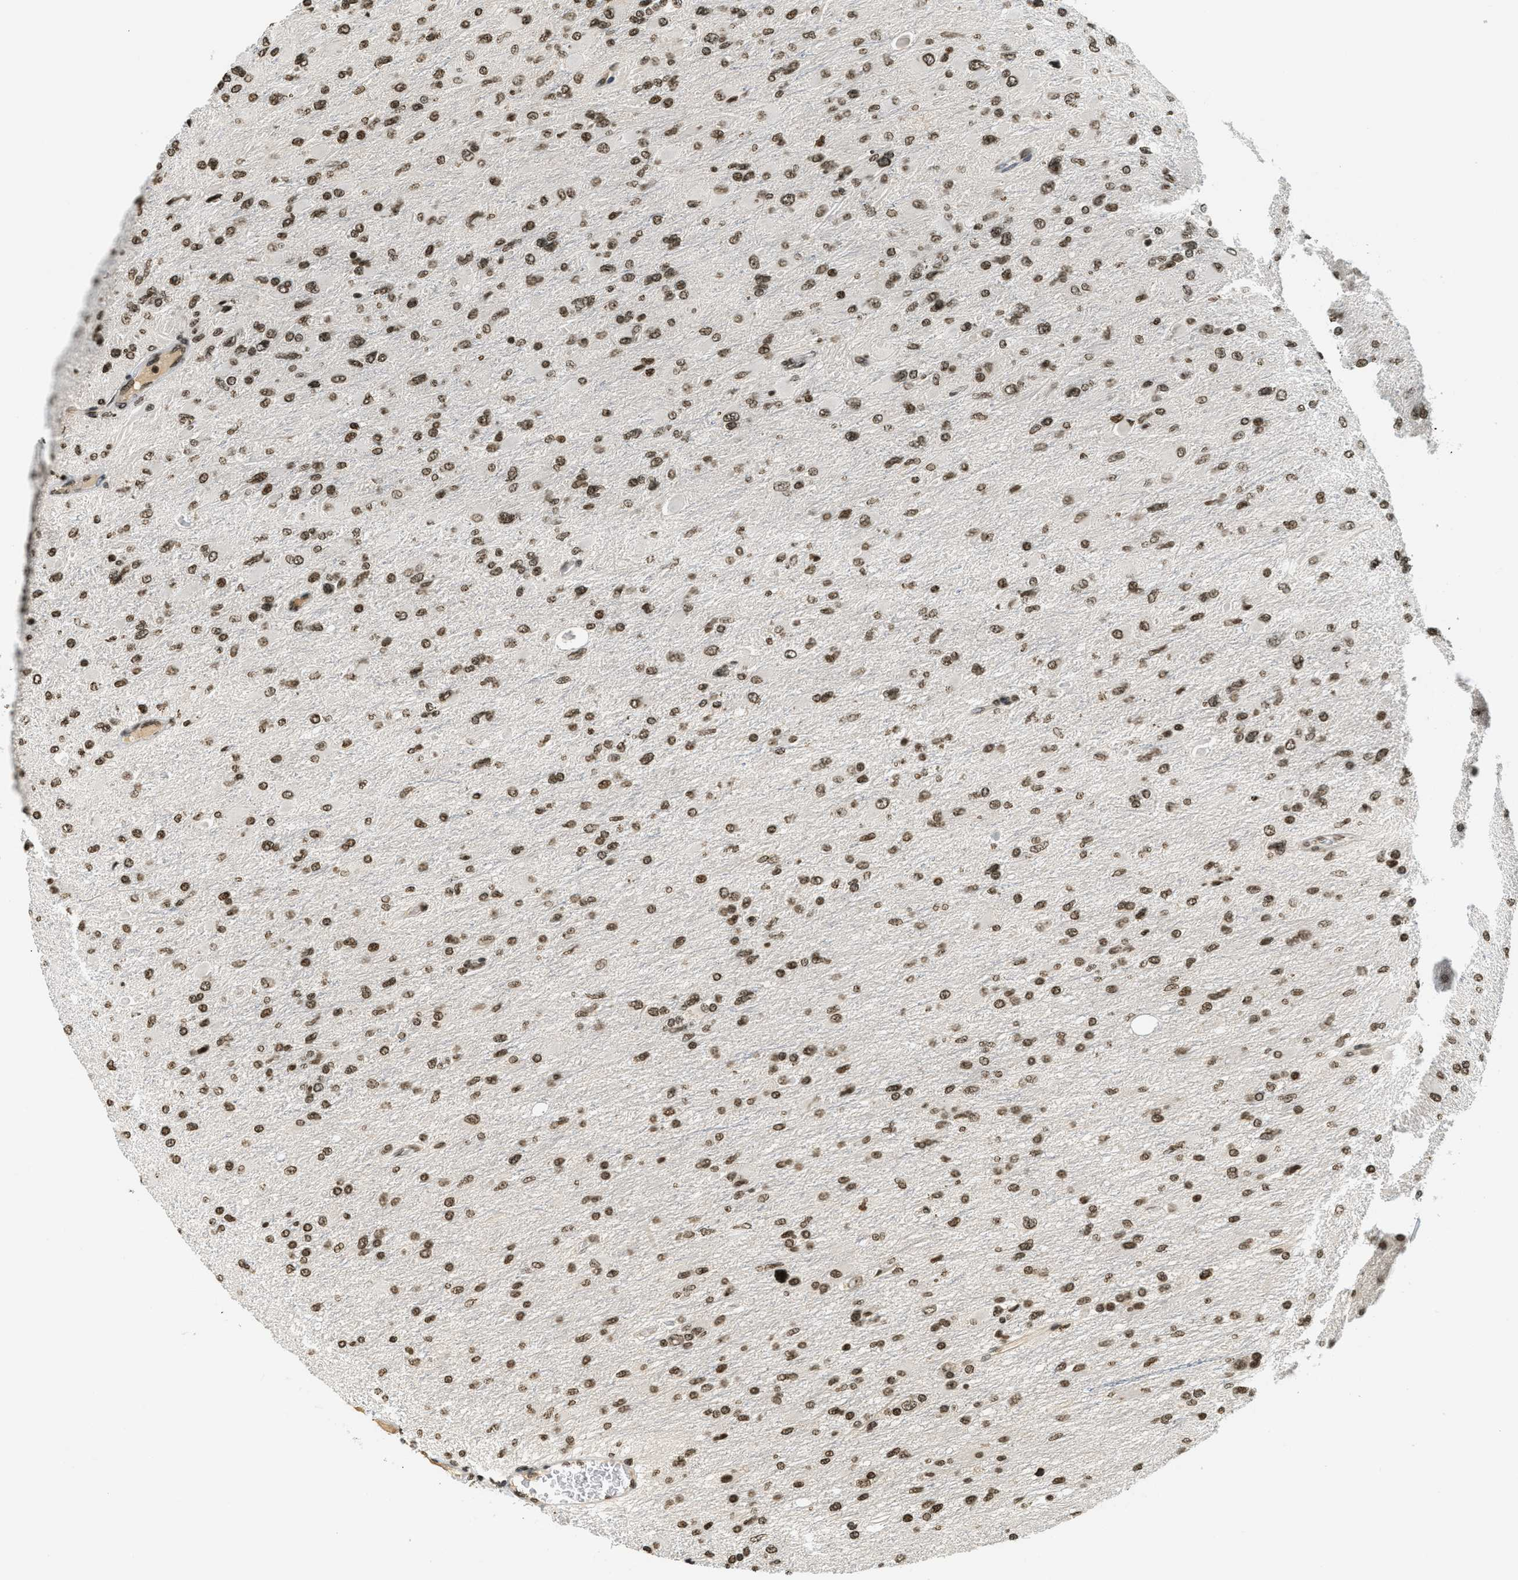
{"staining": {"intensity": "moderate", "quantity": ">75%", "location": "nuclear"}, "tissue": "glioma", "cell_type": "Tumor cells", "image_type": "cancer", "snomed": [{"axis": "morphology", "description": "Glioma, malignant, High grade"}, {"axis": "topography", "description": "Cerebral cortex"}], "caption": "DAB immunohistochemical staining of human glioma shows moderate nuclear protein expression in approximately >75% of tumor cells. (IHC, brightfield microscopy, high magnification).", "gene": "LDB2", "patient": {"sex": "female", "age": 36}}